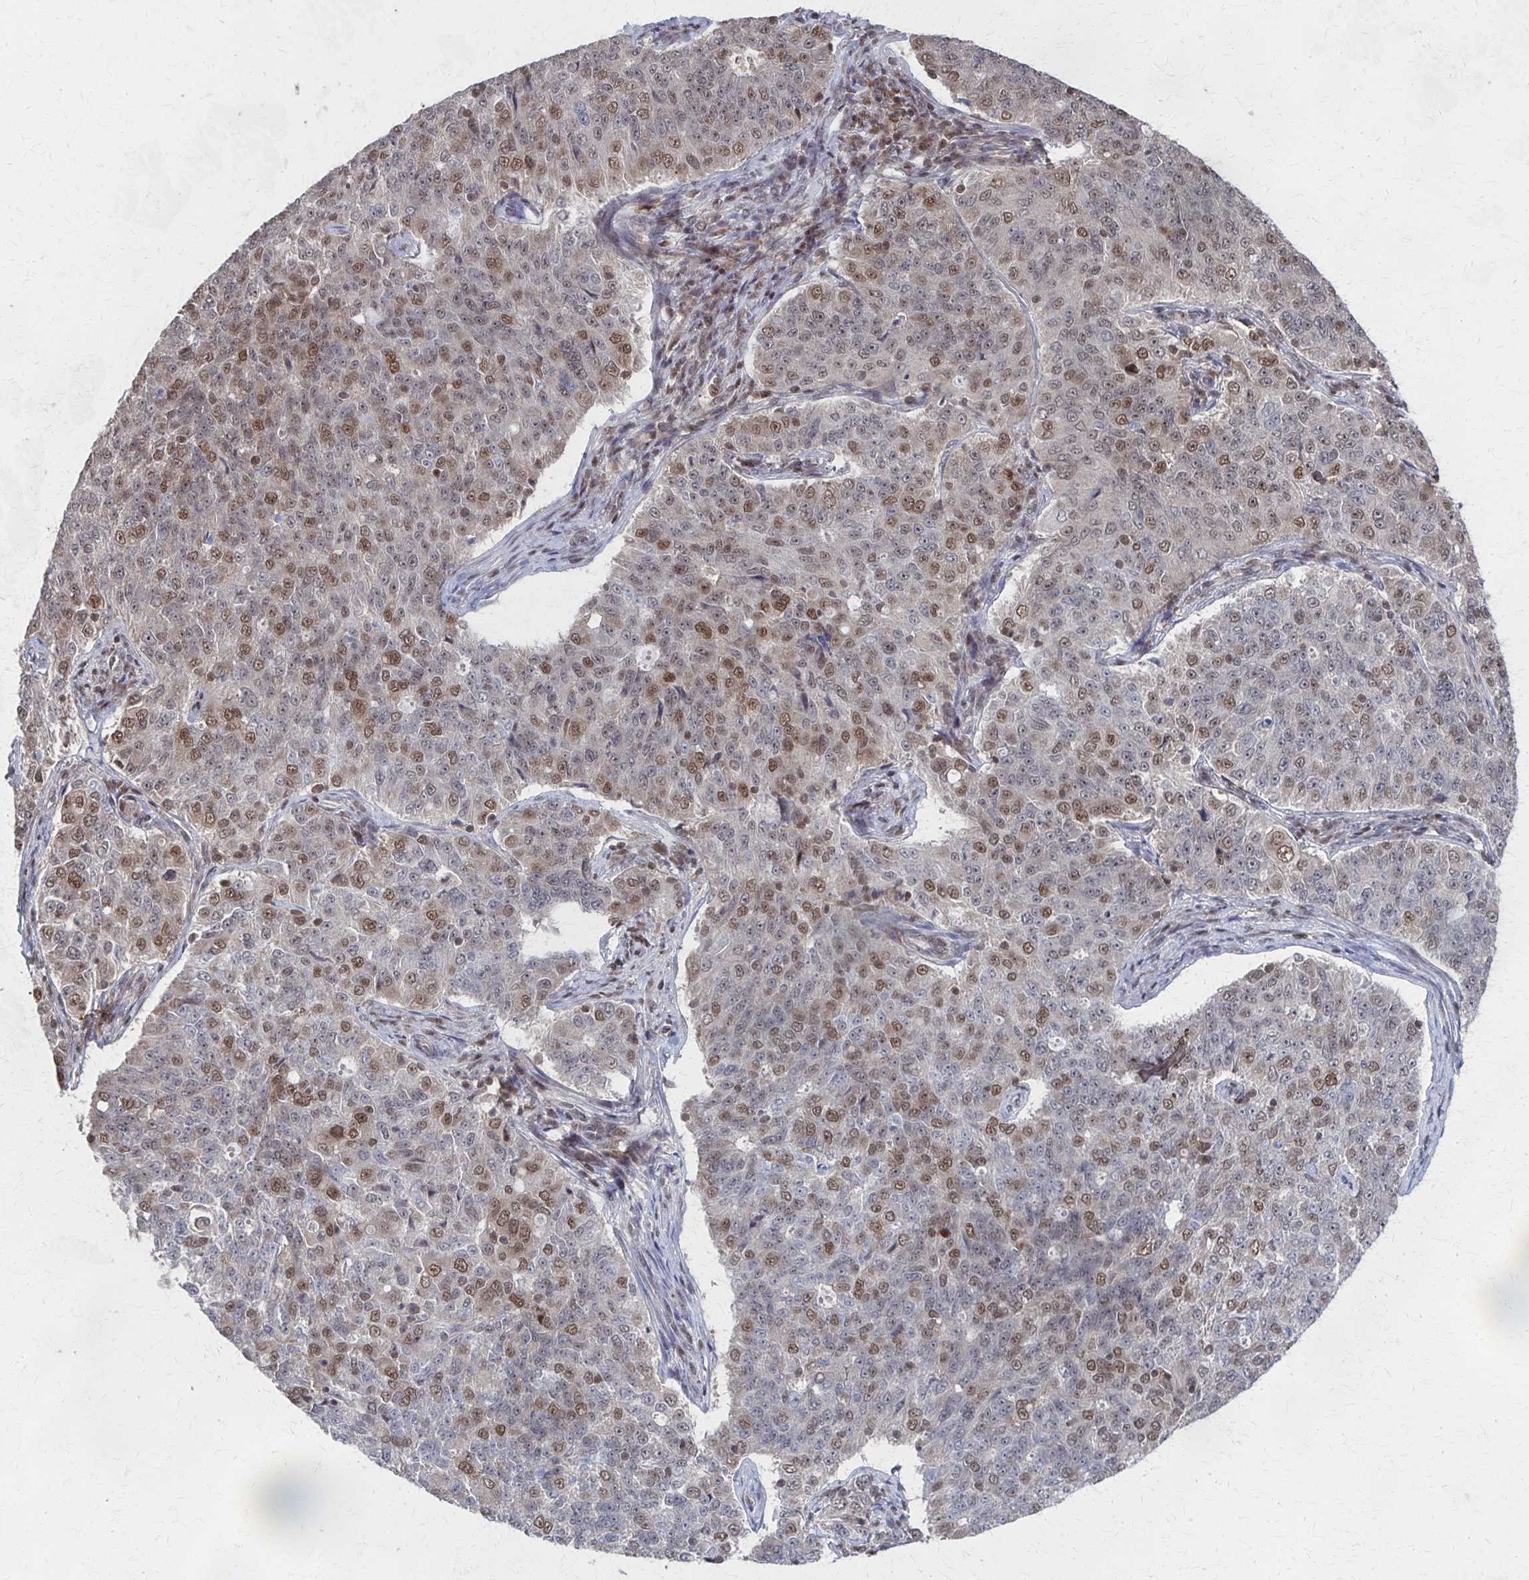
{"staining": {"intensity": "moderate", "quantity": "25%-75%", "location": "nuclear"}, "tissue": "endometrial cancer", "cell_type": "Tumor cells", "image_type": "cancer", "snomed": [{"axis": "morphology", "description": "Adenocarcinoma, NOS"}, {"axis": "topography", "description": "Endometrium"}], "caption": "Immunohistochemical staining of endometrial cancer shows medium levels of moderate nuclear staining in approximately 25%-75% of tumor cells. Using DAB (brown) and hematoxylin (blue) stains, captured at high magnification using brightfield microscopy.", "gene": "GTF2B", "patient": {"sex": "female", "age": 43}}